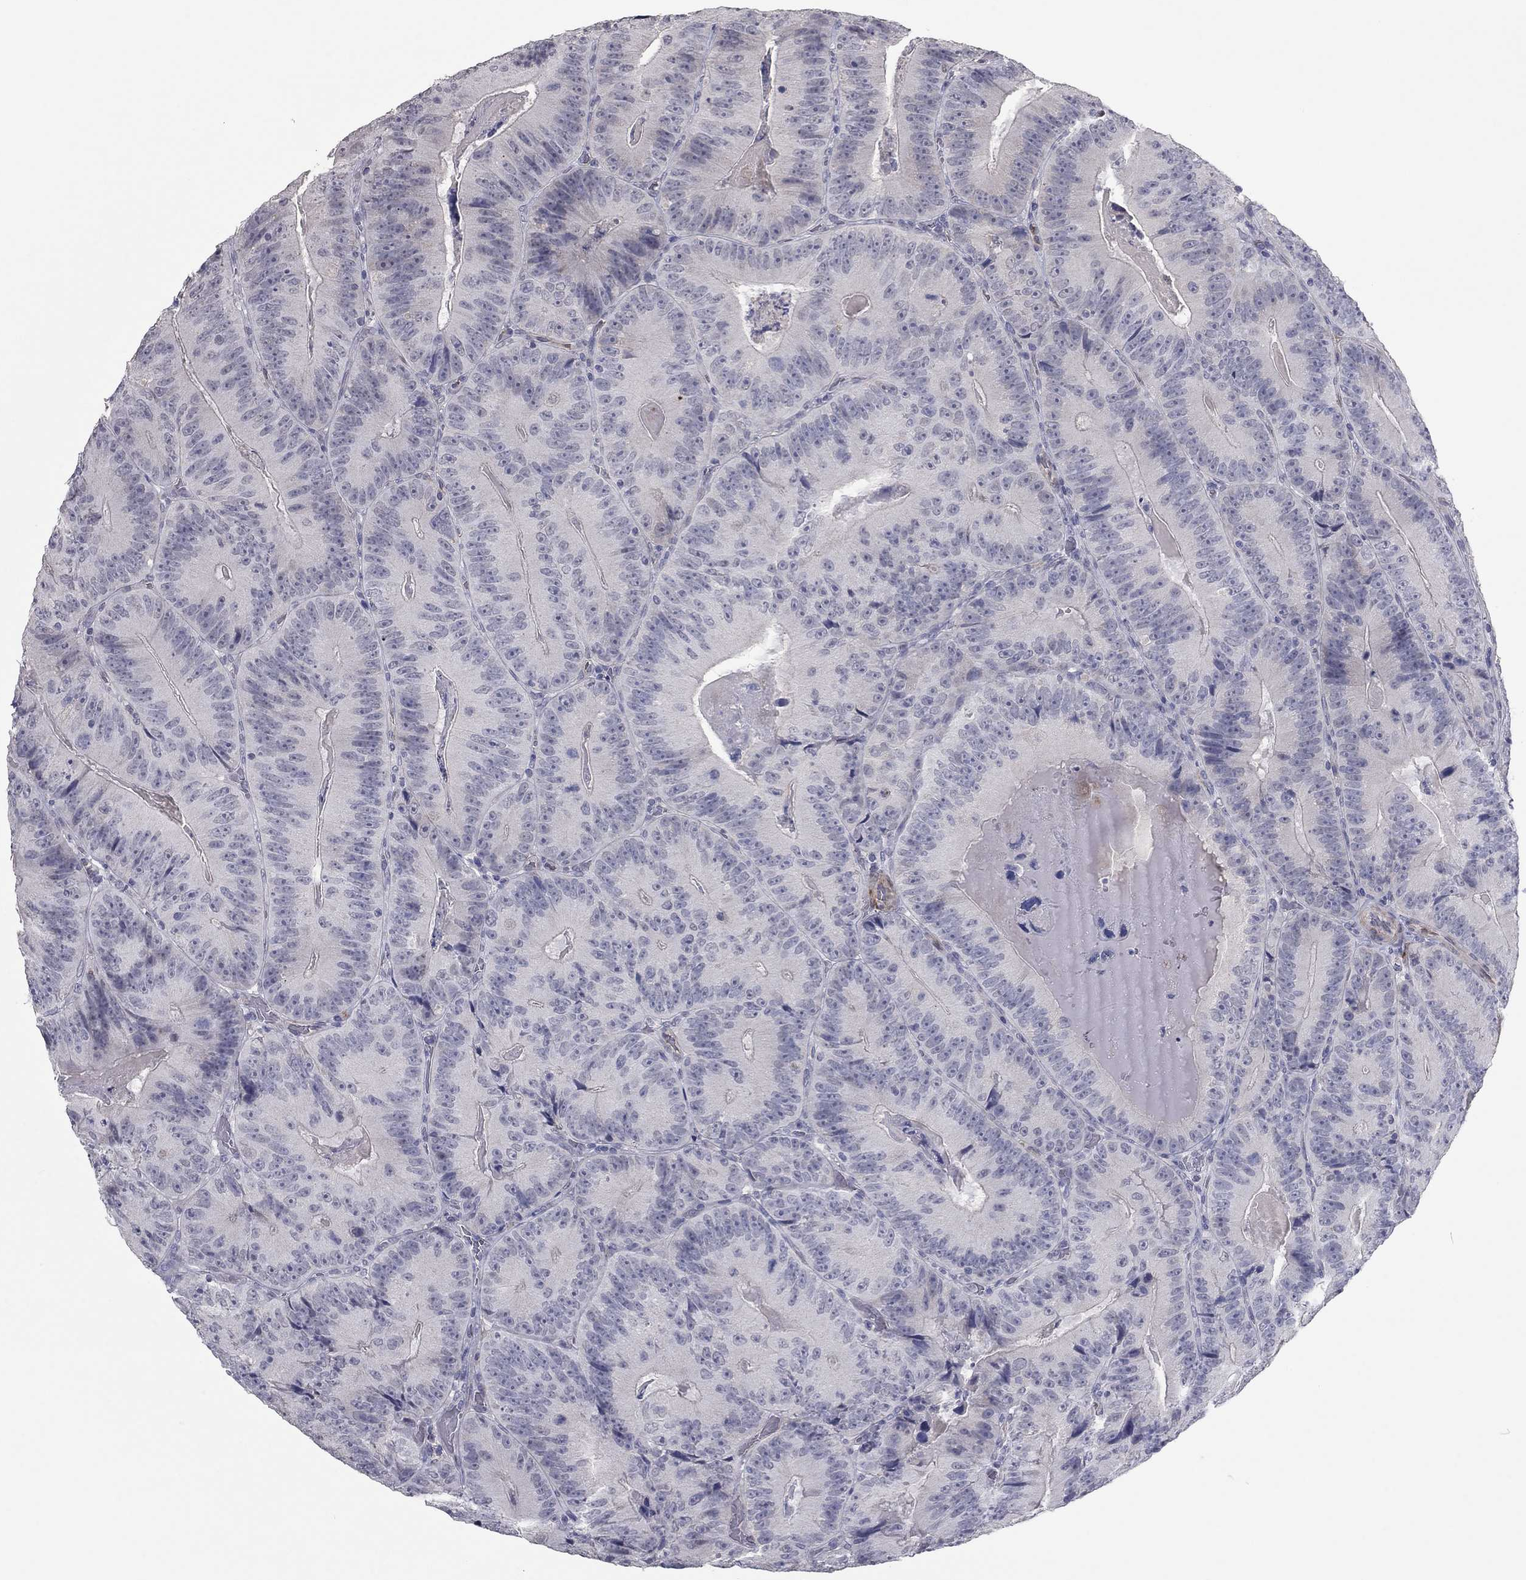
{"staining": {"intensity": "negative", "quantity": "none", "location": "none"}, "tissue": "colorectal cancer", "cell_type": "Tumor cells", "image_type": "cancer", "snomed": [{"axis": "morphology", "description": "Adenocarcinoma, NOS"}, {"axis": "topography", "description": "Colon"}], "caption": "IHC of colorectal adenocarcinoma shows no positivity in tumor cells. Brightfield microscopy of IHC stained with DAB (brown) and hematoxylin (blue), captured at high magnification.", "gene": "IP6K3", "patient": {"sex": "female", "age": 86}}